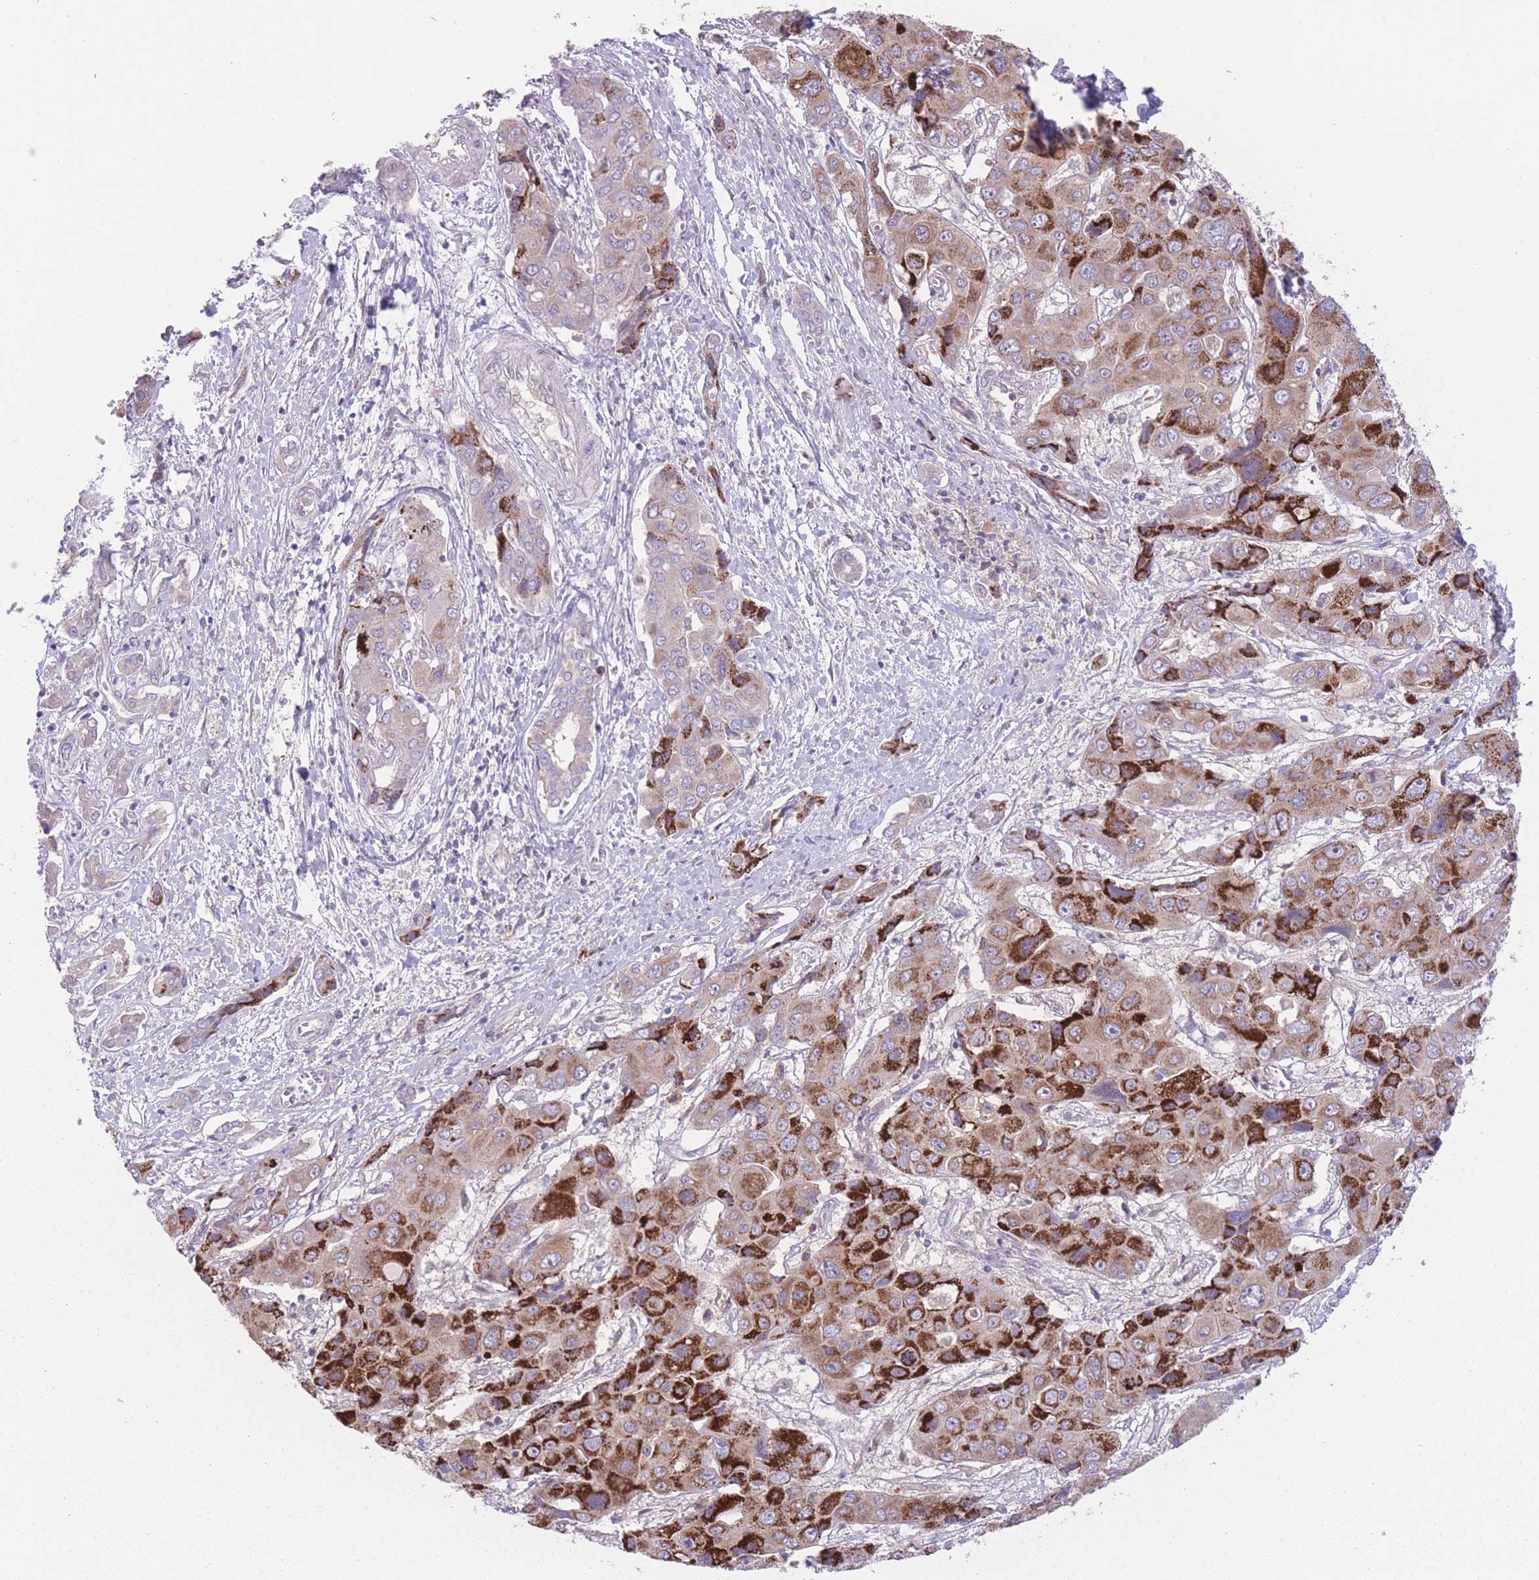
{"staining": {"intensity": "strong", "quantity": "25%-75%", "location": "cytoplasmic/membranous"}, "tissue": "liver cancer", "cell_type": "Tumor cells", "image_type": "cancer", "snomed": [{"axis": "morphology", "description": "Cholangiocarcinoma"}, {"axis": "topography", "description": "Liver"}], "caption": "Strong cytoplasmic/membranous expression is appreciated in about 25%-75% of tumor cells in liver cancer.", "gene": "CCT6B", "patient": {"sex": "male", "age": 67}}